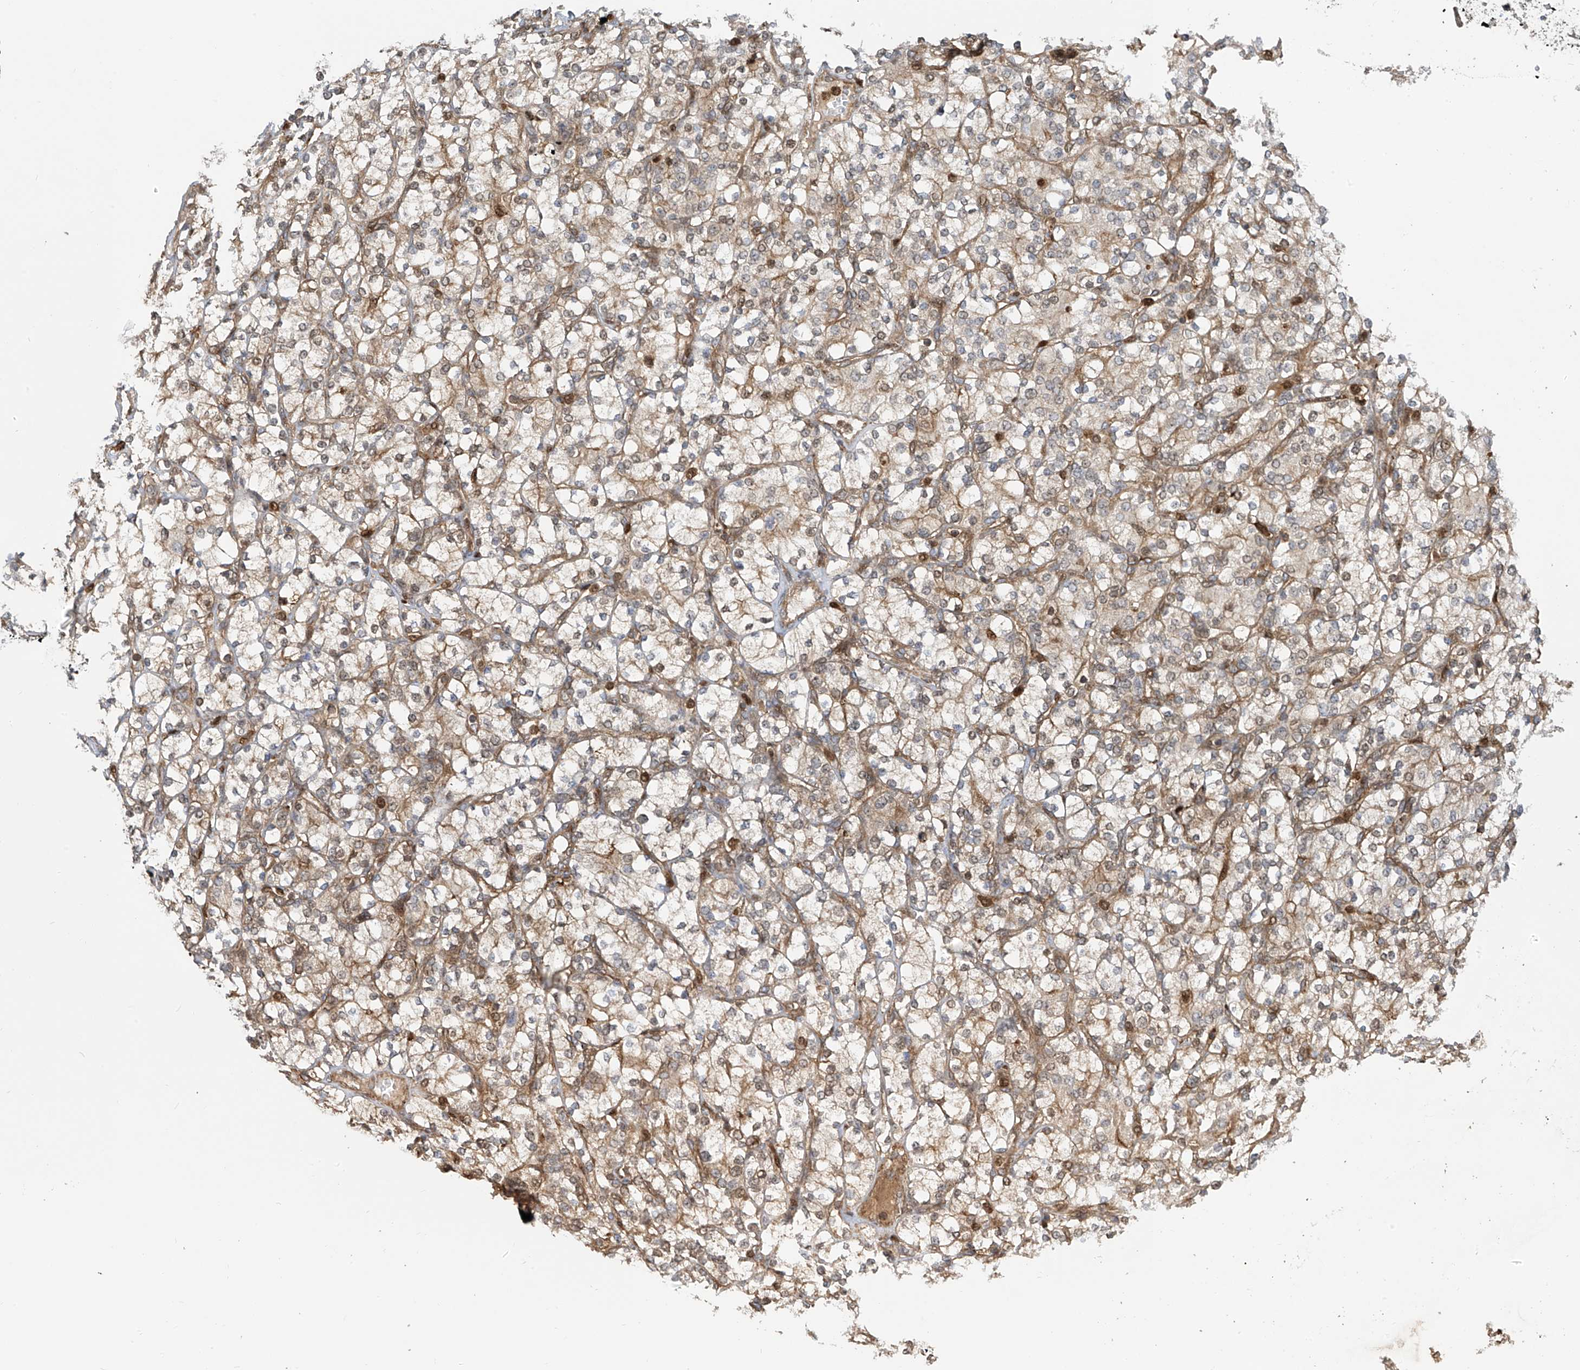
{"staining": {"intensity": "moderate", "quantity": "25%-75%", "location": "cytoplasmic/membranous"}, "tissue": "renal cancer", "cell_type": "Tumor cells", "image_type": "cancer", "snomed": [{"axis": "morphology", "description": "Adenocarcinoma, NOS"}, {"axis": "topography", "description": "Kidney"}], "caption": "This photomicrograph demonstrates immunohistochemistry (IHC) staining of adenocarcinoma (renal), with medium moderate cytoplasmic/membranous positivity in approximately 25%-75% of tumor cells.", "gene": "ATAD2B", "patient": {"sex": "male", "age": 77}}